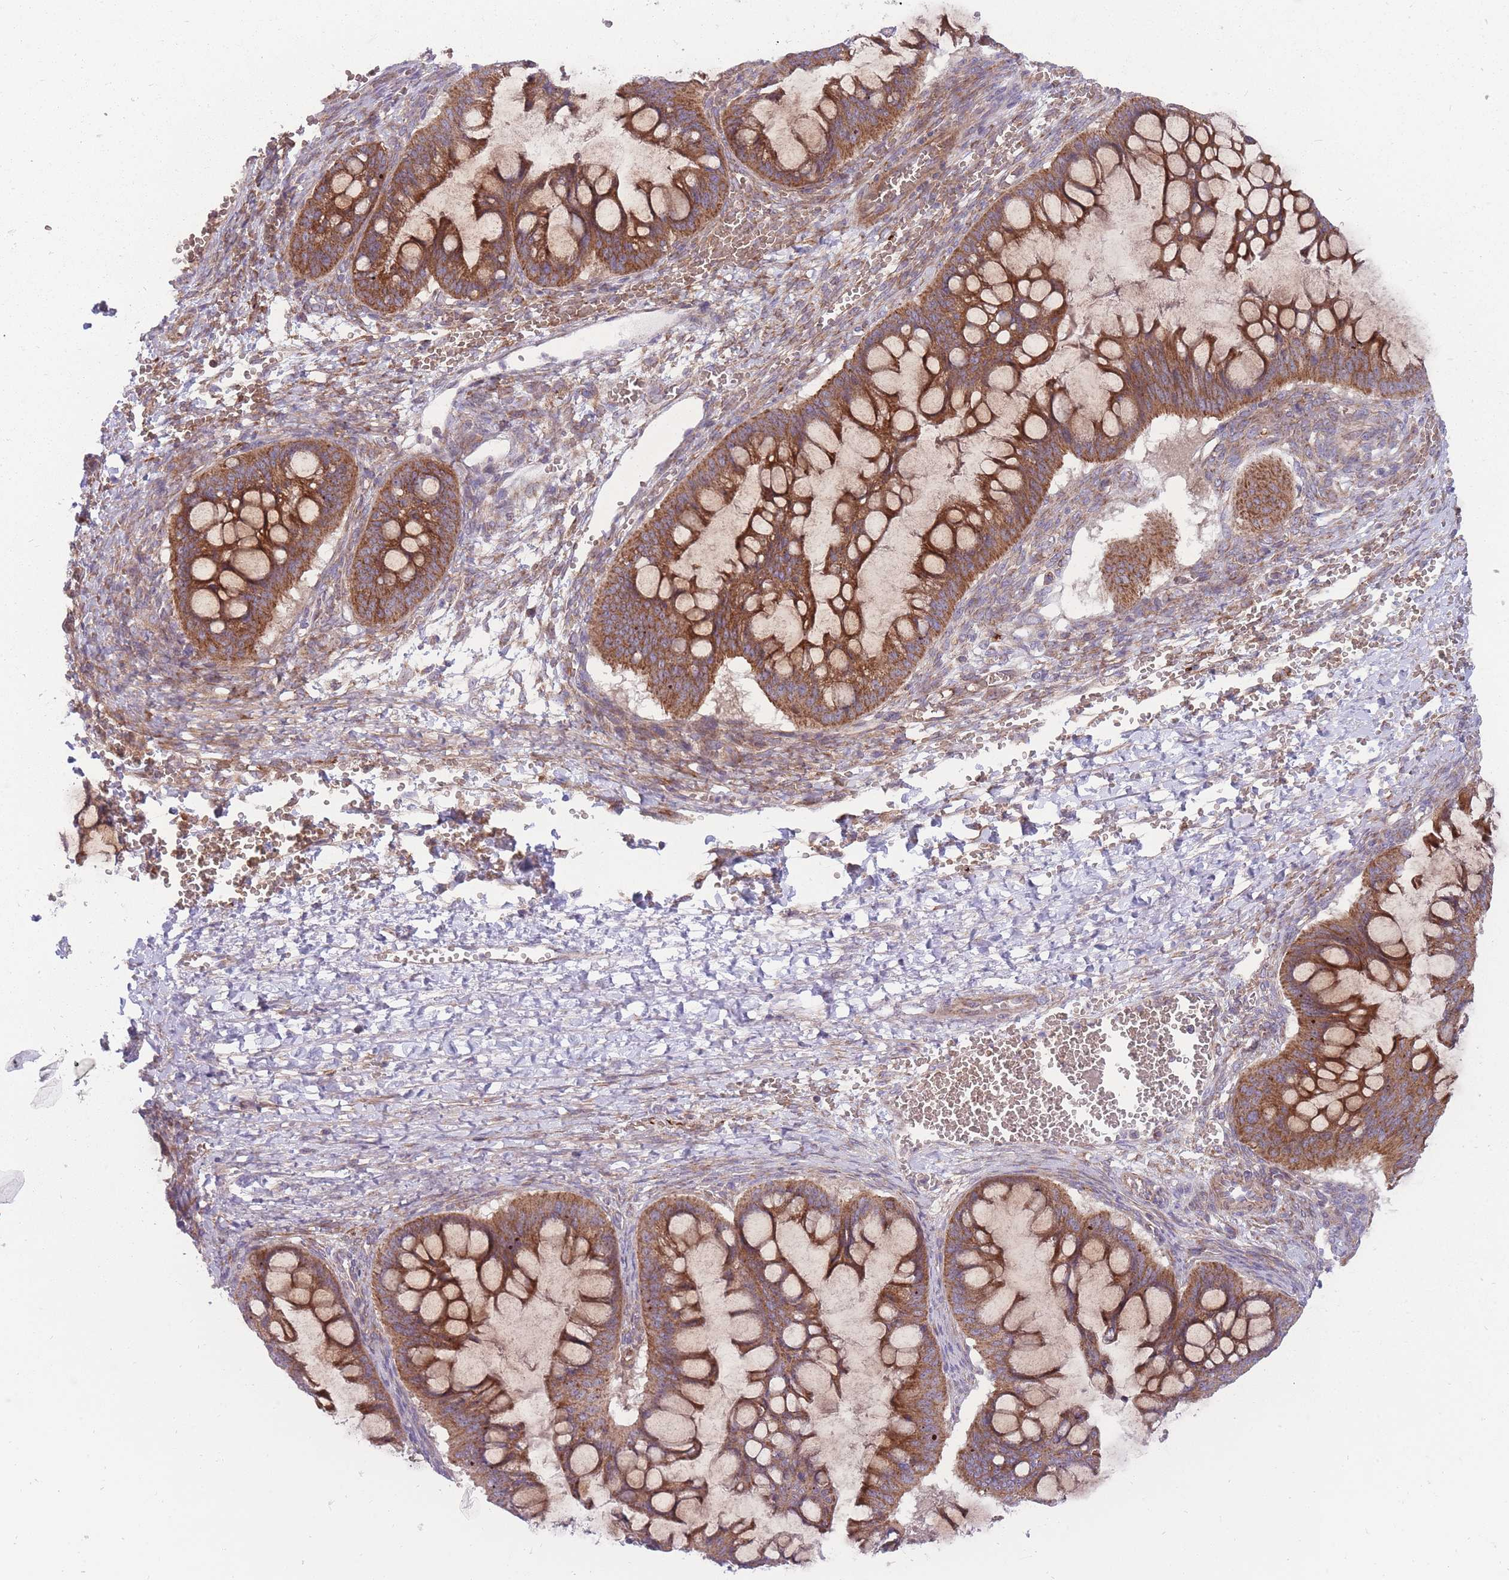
{"staining": {"intensity": "strong", "quantity": ">75%", "location": "cytoplasmic/membranous"}, "tissue": "ovarian cancer", "cell_type": "Tumor cells", "image_type": "cancer", "snomed": [{"axis": "morphology", "description": "Cystadenocarcinoma, mucinous, NOS"}, {"axis": "topography", "description": "Ovary"}], "caption": "Protein positivity by immunohistochemistry (IHC) reveals strong cytoplasmic/membranous staining in approximately >75% of tumor cells in ovarian cancer.", "gene": "ANKRD10", "patient": {"sex": "female", "age": 73}}